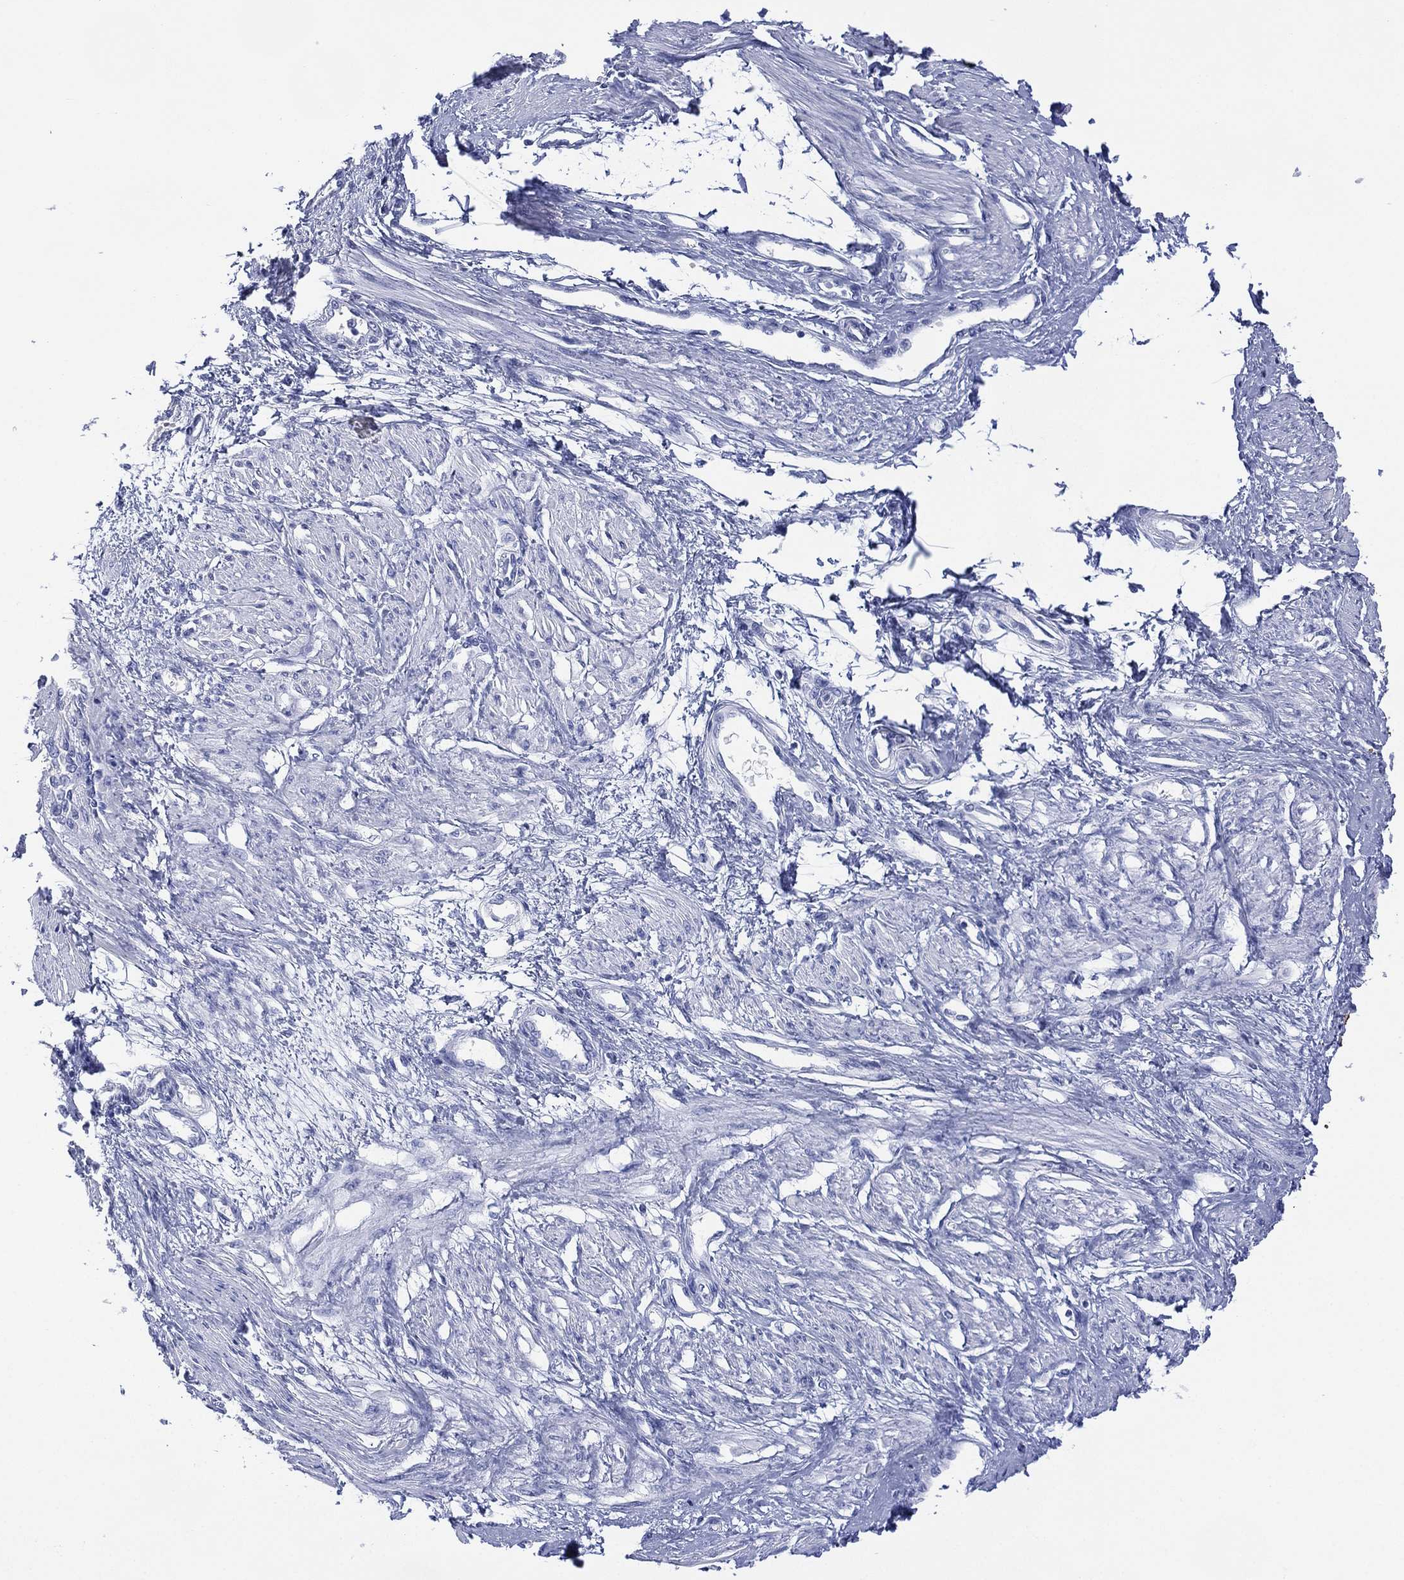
{"staining": {"intensity": "negative", "quantity": "none", "location": "none"}, "tissue": "smooth muscle", "cell_type": "Smooth muscle cells", "image_type": "normal", "snomed": [{"axis": "morphology", "description": "Normal tissue, NOS"}, {"axis": "topography", "description": "Smooth muscle"}, {"axis": "topography", "description": "Uterus"}], "caption": "Immunohistochemistry of benign smooth muscle demonstrates no staining in smooth muscle cells.", "gene": "DSG1", "patient": {"sex": "female", "age": 39}}